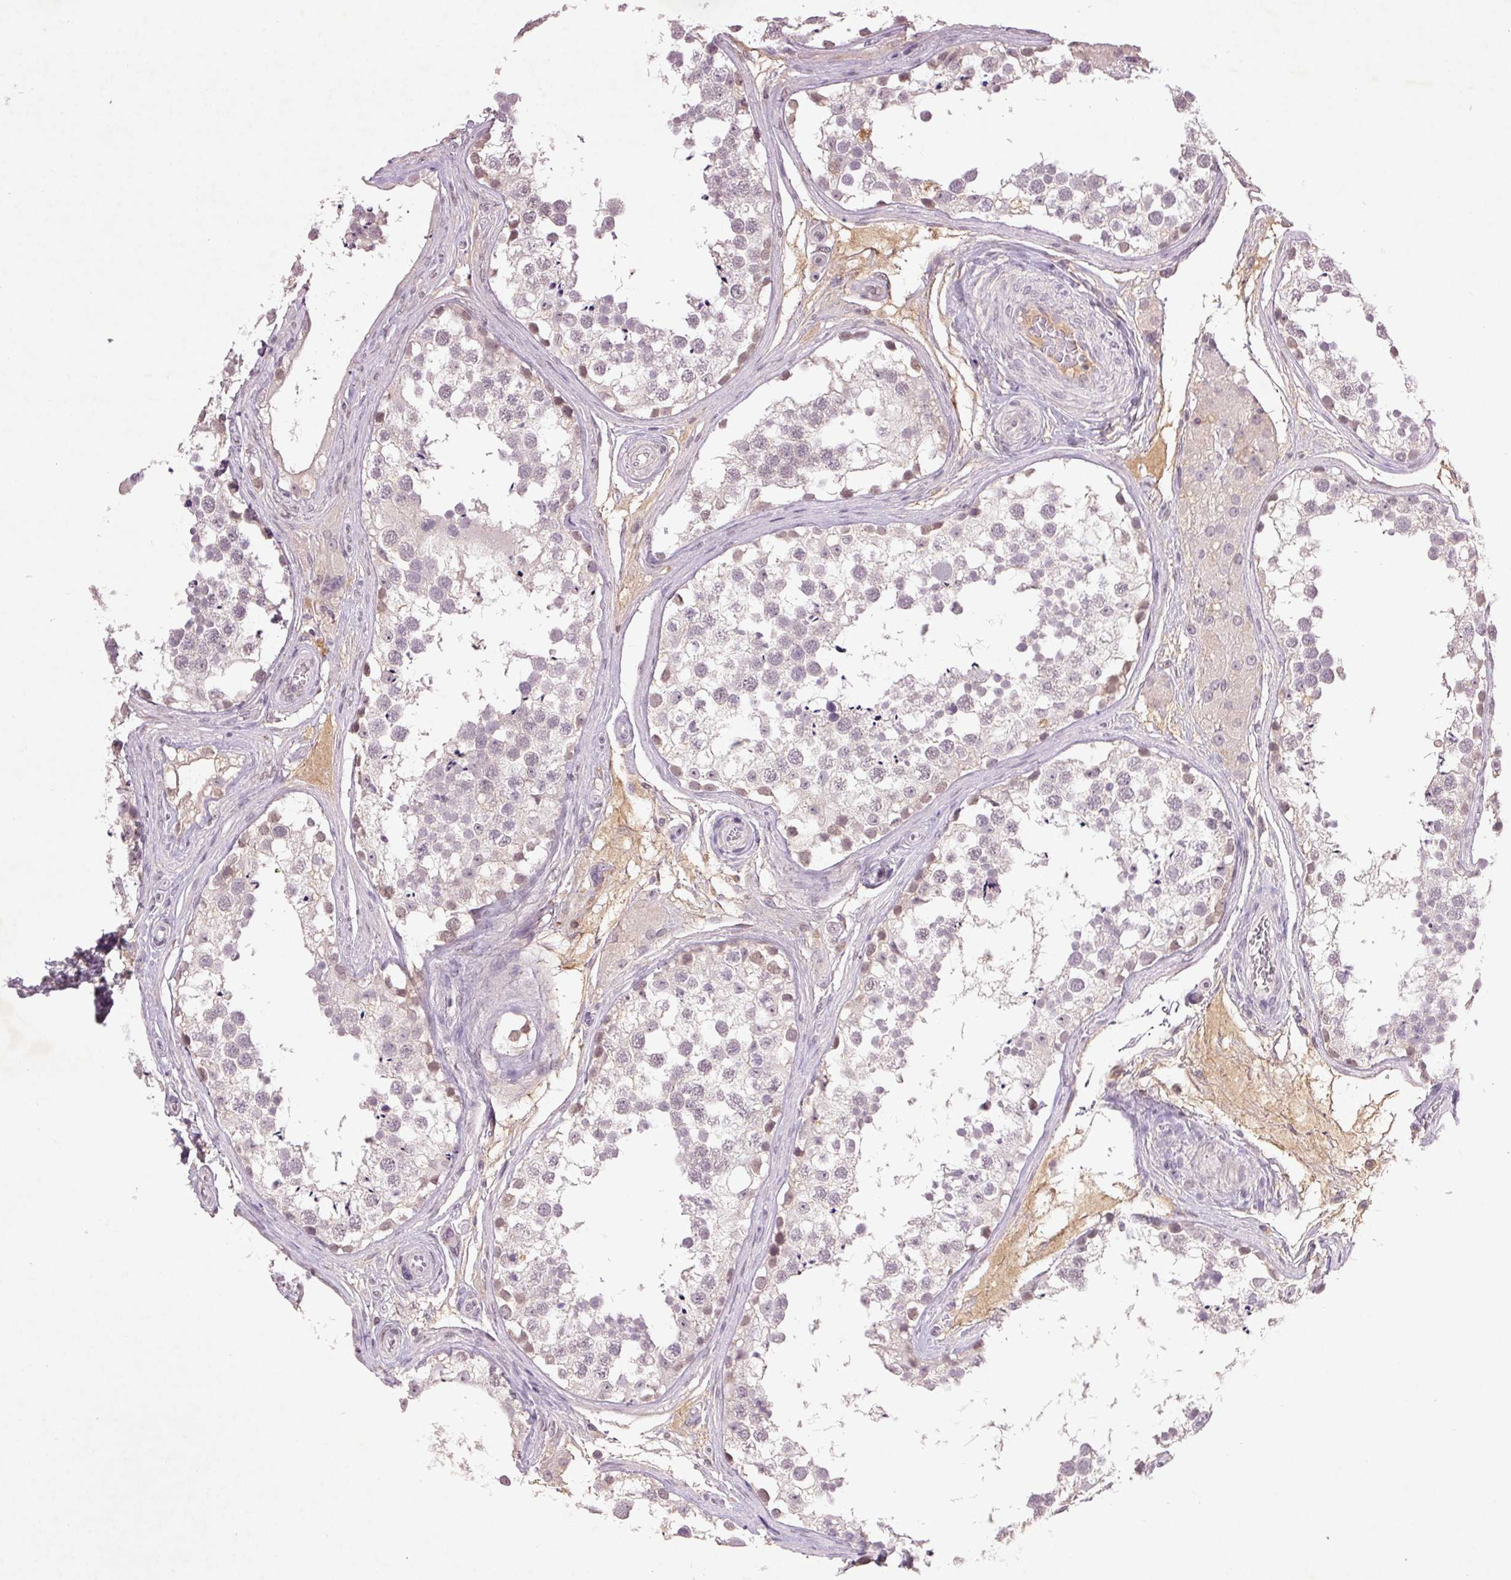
{"staining": {"intensity": "weak", "quantity": "<25%", "location": "nuclear"}, "tissue": "testis", "cell_type": "Cells in seminiferous ducts", "image_type": "normal", "snomed": [{"axis": "morphology", "description": "Normal tissue, NOS"}, {"axis": "morphology", "description": "Seminoma, NOS"}, {"axis": "topography", "description": "Testis"}], "caption": "Immunohistochemistry (IHC) micrograph of unremarkable testis stained for a protein (brown), which shows no positivity in cells in seminiferous ducts. Nuclei are stained in blue.", "gene": "FAM168B", "patient": {"sex": "male", "age": 65}}